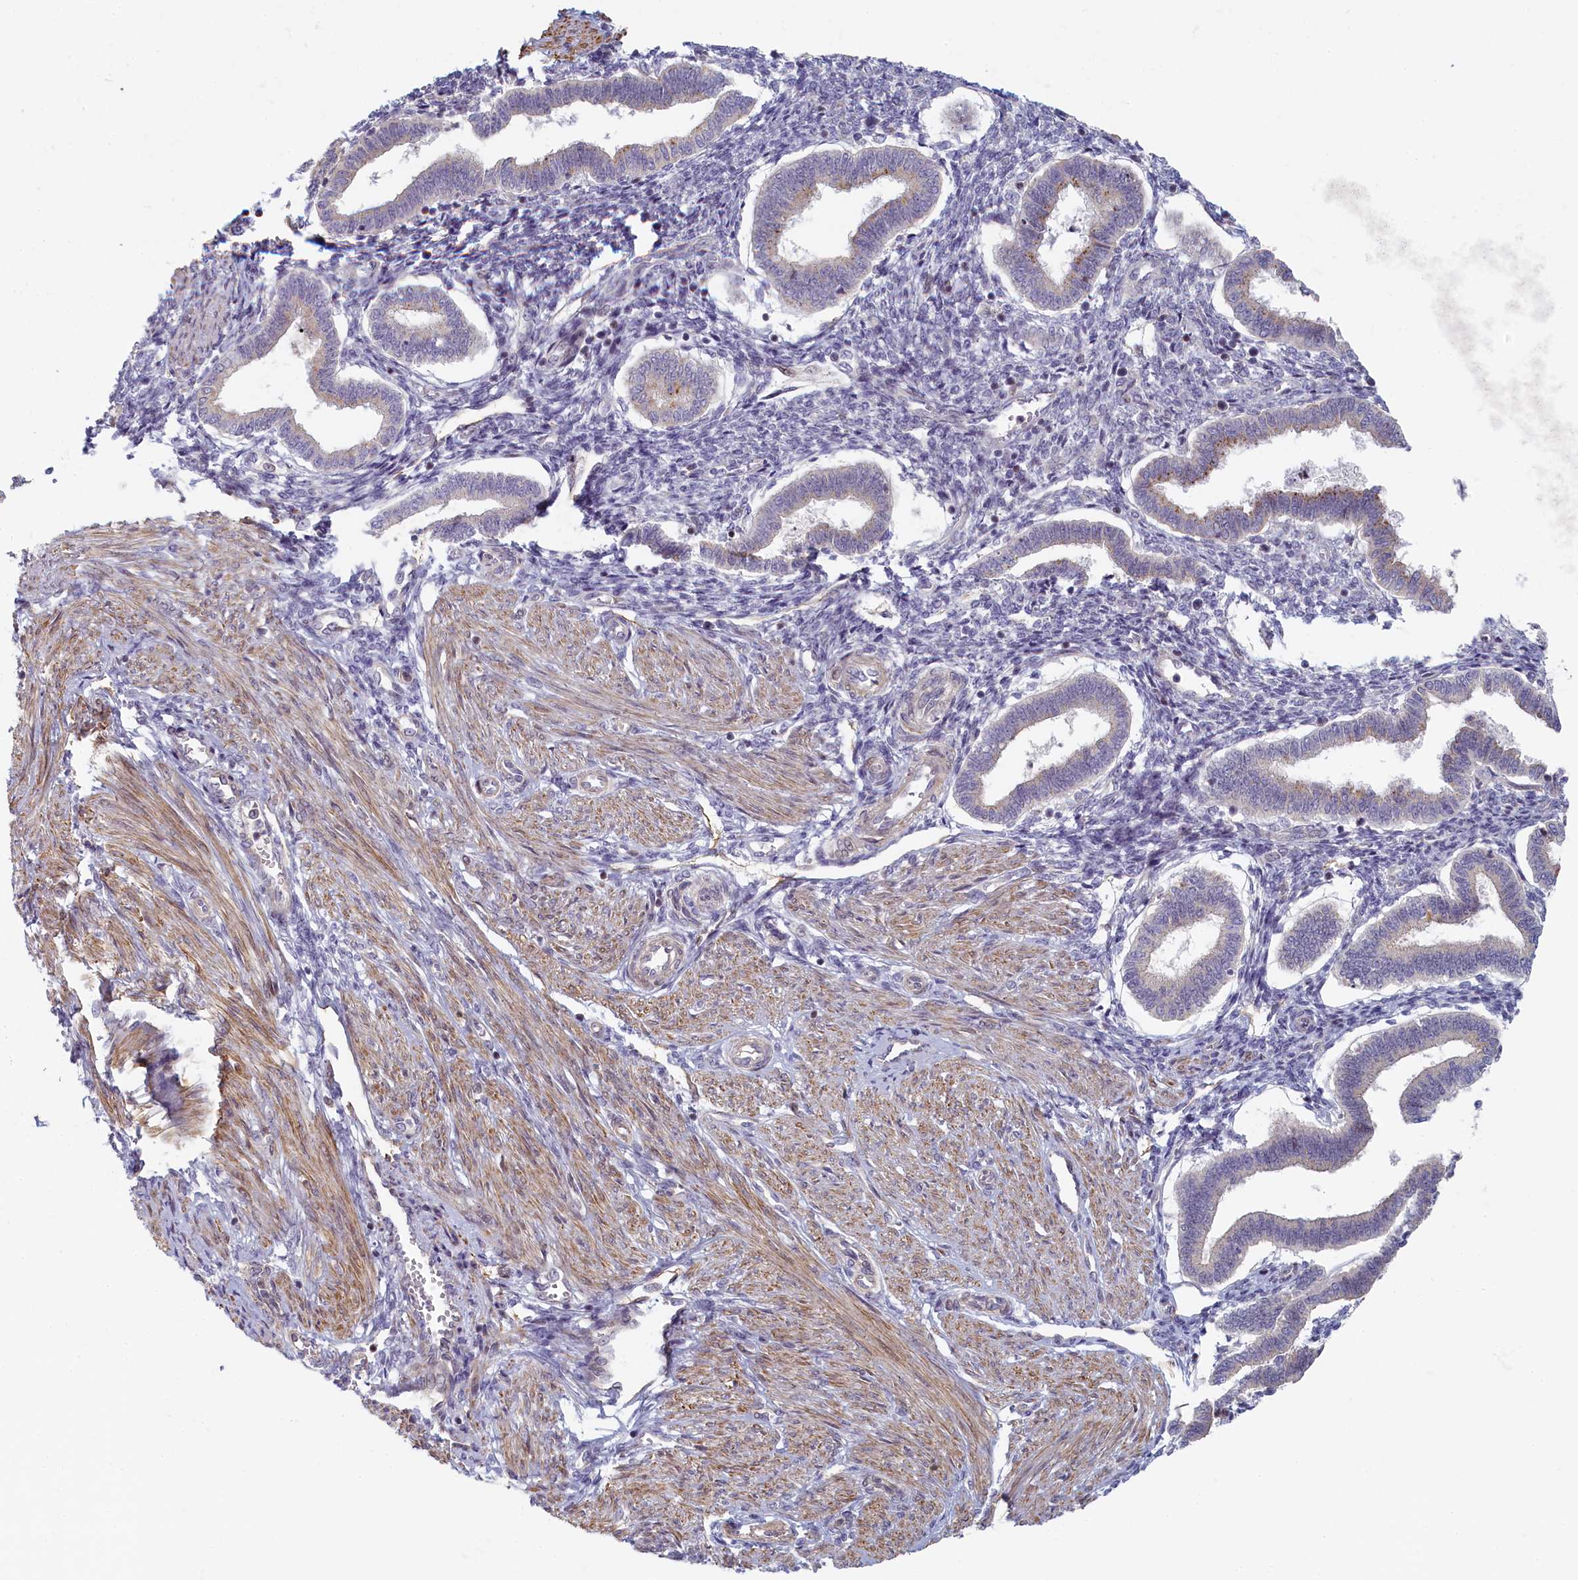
{"staining": {"intensity": "negative", "quantity": "none", "location": "none"}, "tissue": "endometrium", "cell_type": "Cells in endometrial stroma", "image_type": "normal", "snomed": [{"axis": "morphology", "description": "Normal tissue, NOS"}, {"axis": "topography", "description": "Endometrium"}], "caption": "The histopathology image displays no staining of cells in endometrial stroma in benign endometrium.", "gene": "INTS4", "patient": {"sex": "female", "age": 24}}